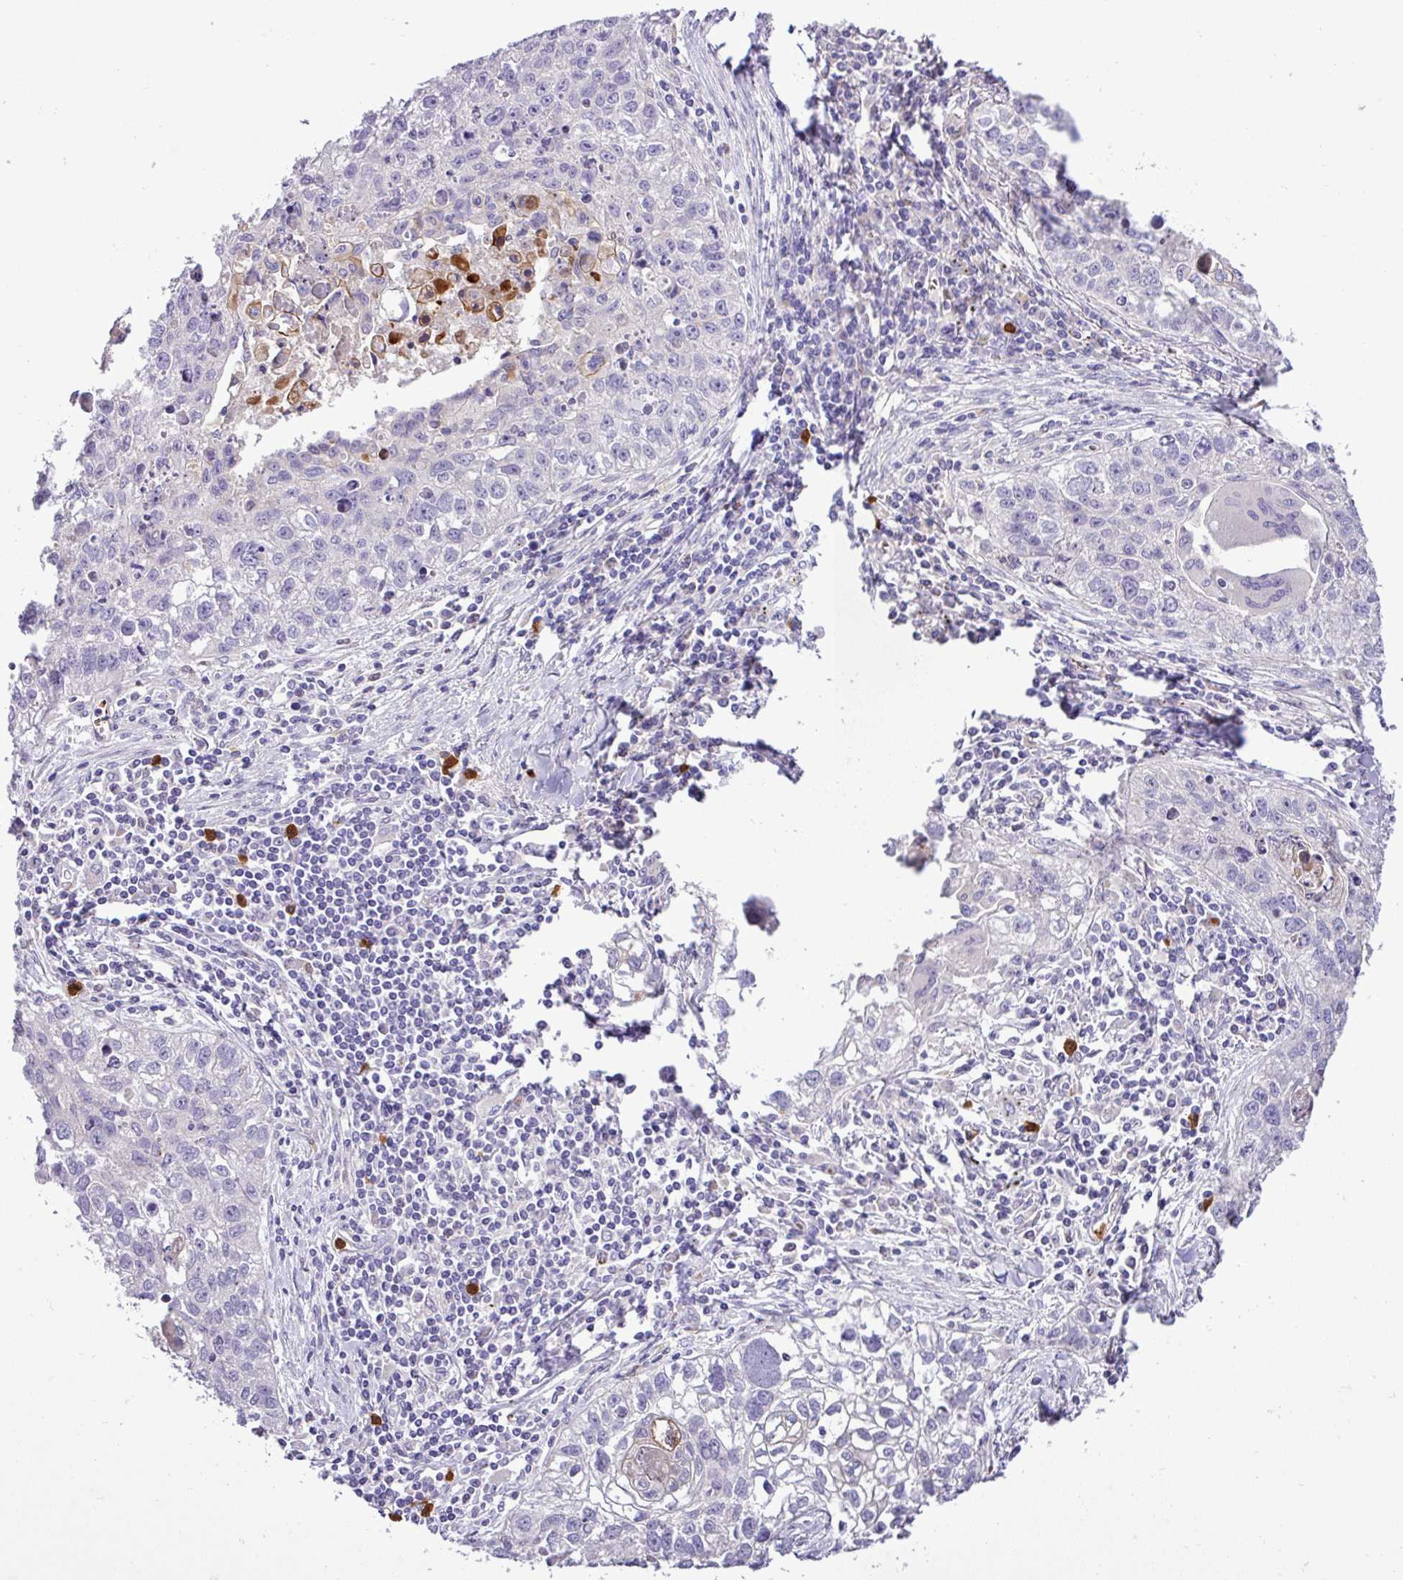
{"staining": {"intensity": "negative", "quantity": "none", "location": "none"}, "tissue": "lung cancer", "cell_type": "Tumor cells", "image_type": "cancer", "snomed": [{"axis": "morphology", "description": "Squamous cell carcinoma, NOS"}, {"axis": "topography", "description": "Lung"}], "caption": "IHC image of human lung squamous cell carcinoma stained for a protein (brown), which exhibits no staining in tumor cells. (DAB immunohistochemistry (IHC) visualized using brightfield microscopy, high magnification).", "gene": "MGAT4B", "patient": {"sex": "male", "age": 74}}